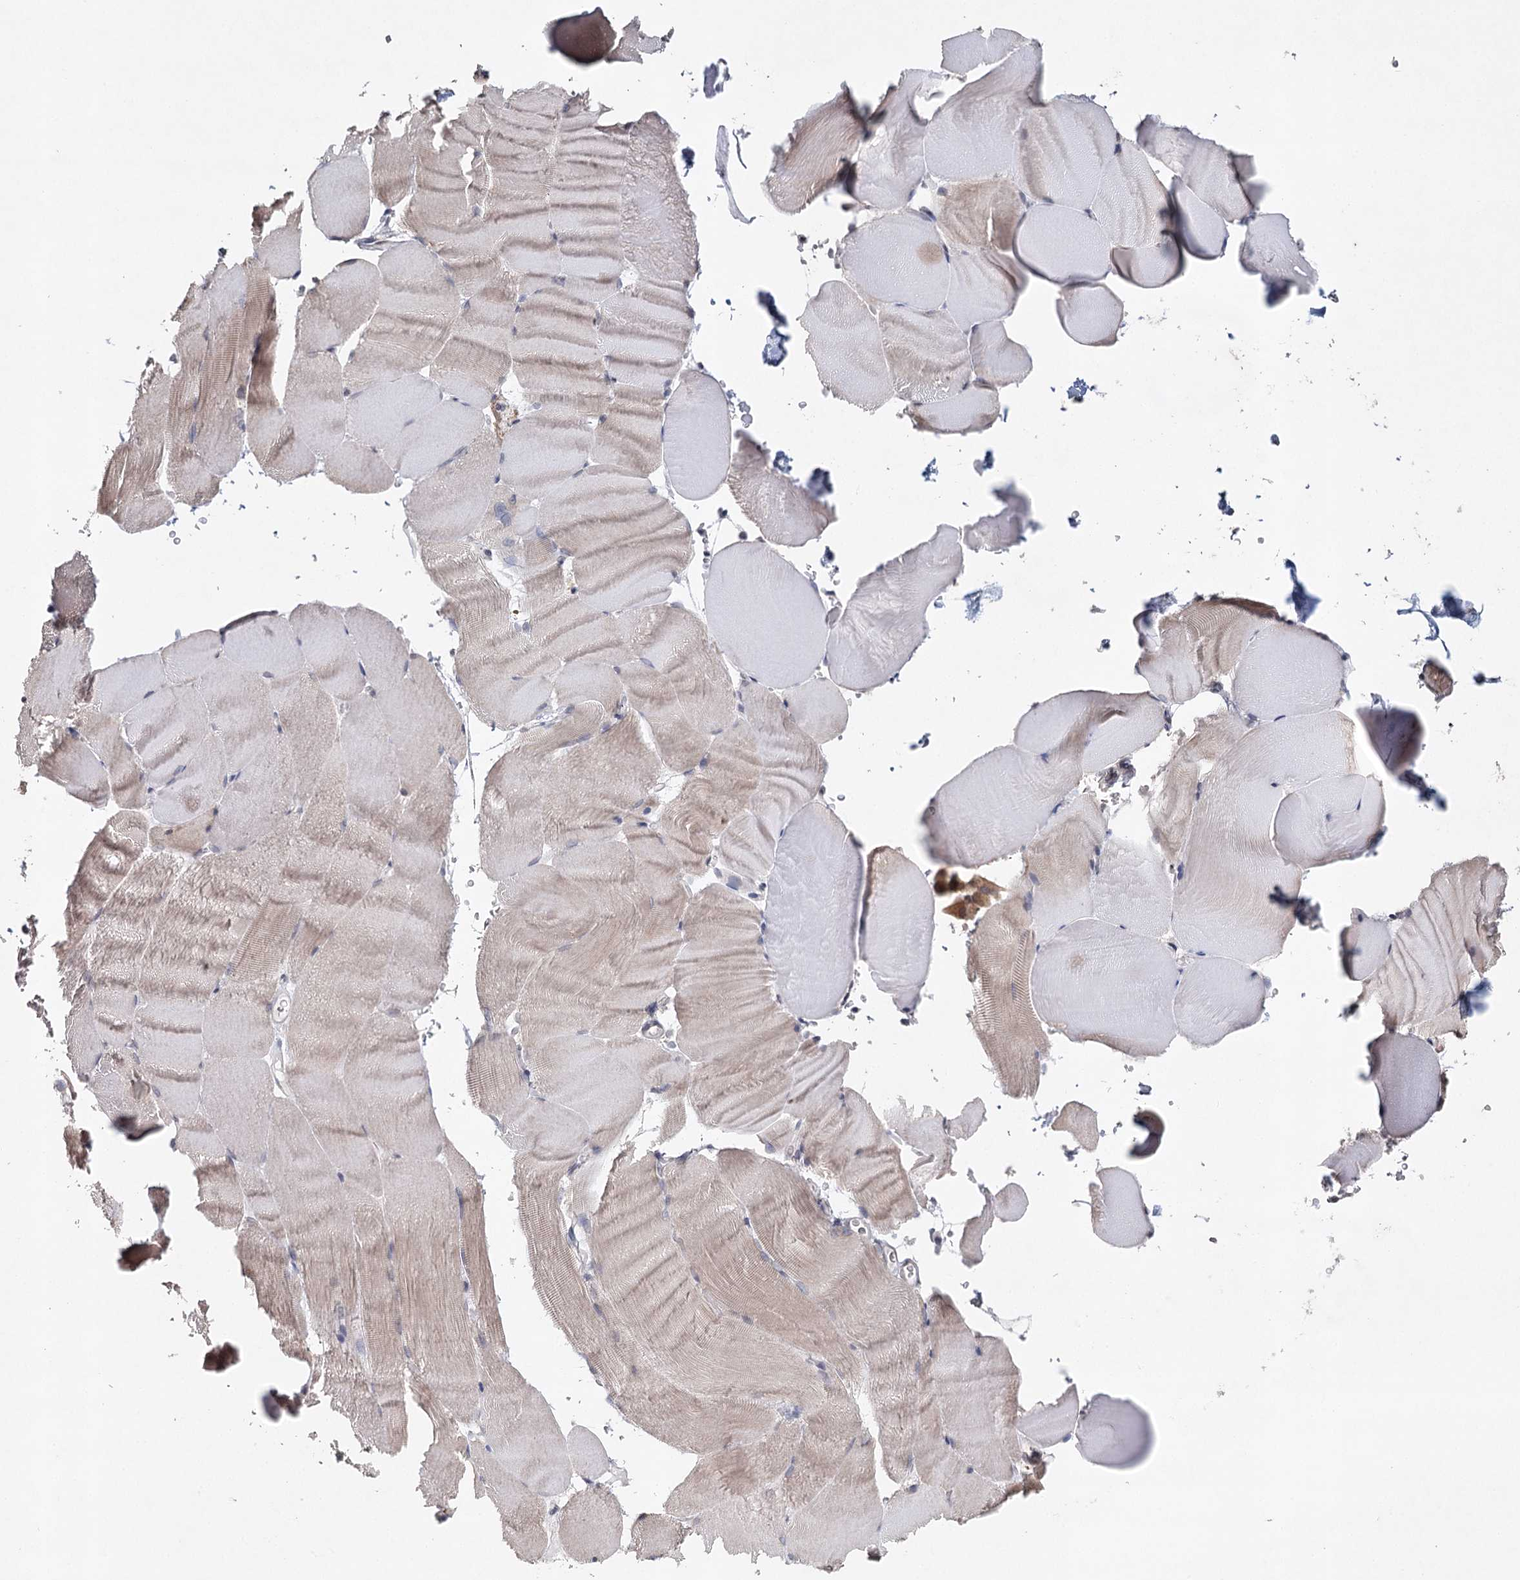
{"staining": {"intensity": "weak", "quantity": "<25%", "location": "cytoplasmic/membranous"}, "tissue": "skeletal muscle", "cell_type": "Myocytes", "image_type": "normal", "snomed": [{"axis": "morphology", "description": "Normal tissue, NOS"}, {"axis": "topography", "description": "Skeletal muscle"}, {"axis": "topography", "description": "Parathyroid gland"}], "caption": "Photomicrograph shows no protein positivity in myocytes of unremarkable skeletal muscle.", "gene": "ICOS", "patient": {"sex": "female", "age": 37}}